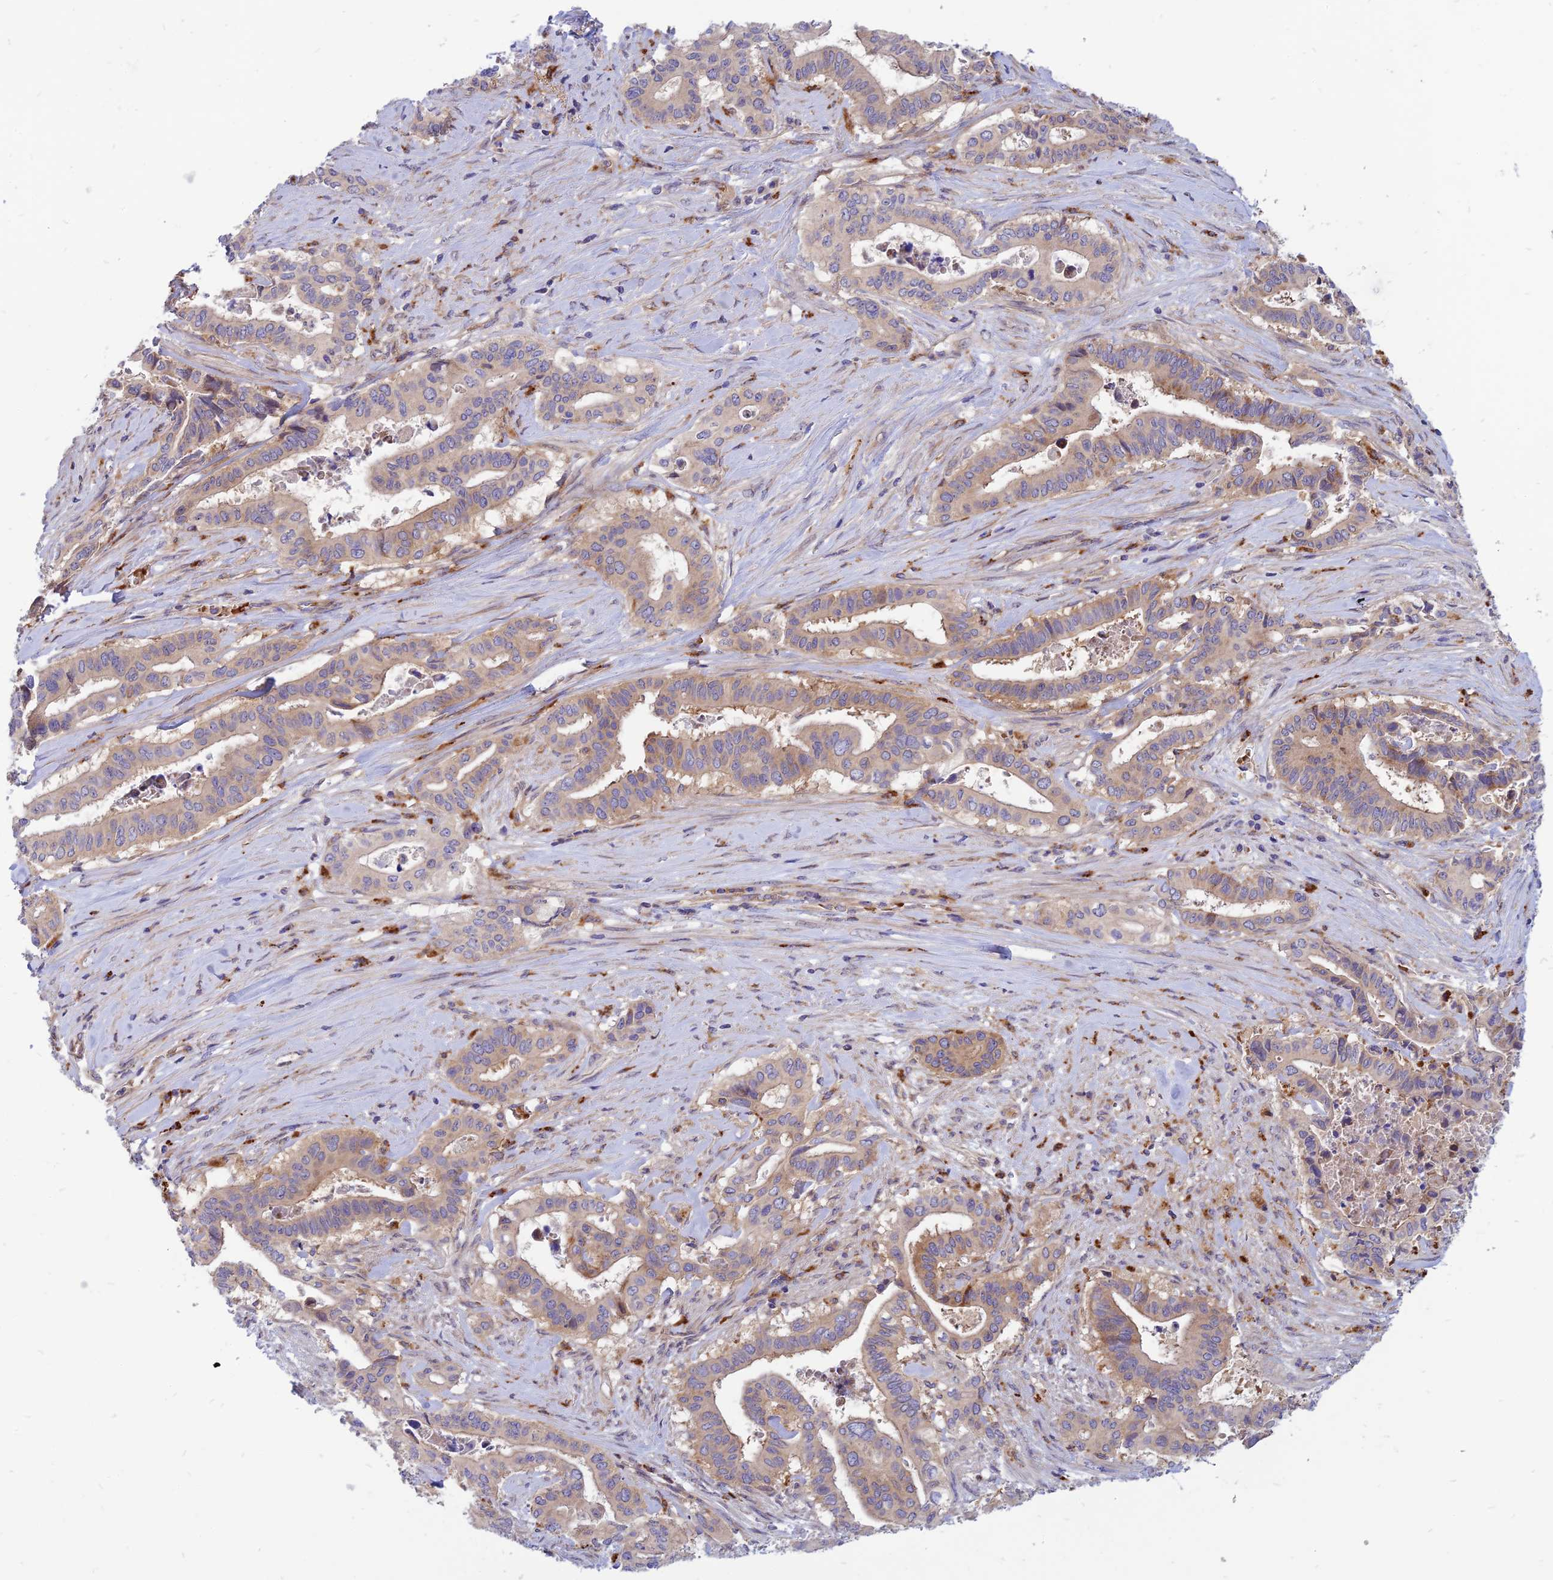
{"staining": {"intensity": "weak", "quantity": ">75%", "location": "cytoplasmic/membranous"}, "tissue": "pancreatic cancer", "cell_type": "Tumor cells", "image_type": "cancer", "snomed": [{"axis": "morphology", "description": "Adenocarcinoma, NOS"}, {"axis": "topography", "description": "Pancreas"}], "caption": "Pancreatic adenocarcinoma tissue exhibits weak cytoplasmic/membranous staining in about >75% of tumor cells, visualized by immunohistochemistry. (brown staining indicates protein expression, while blue staining denotes nuclei).", "gene": "PHKA2", "patient": {"sex": "female", "age": 77}}